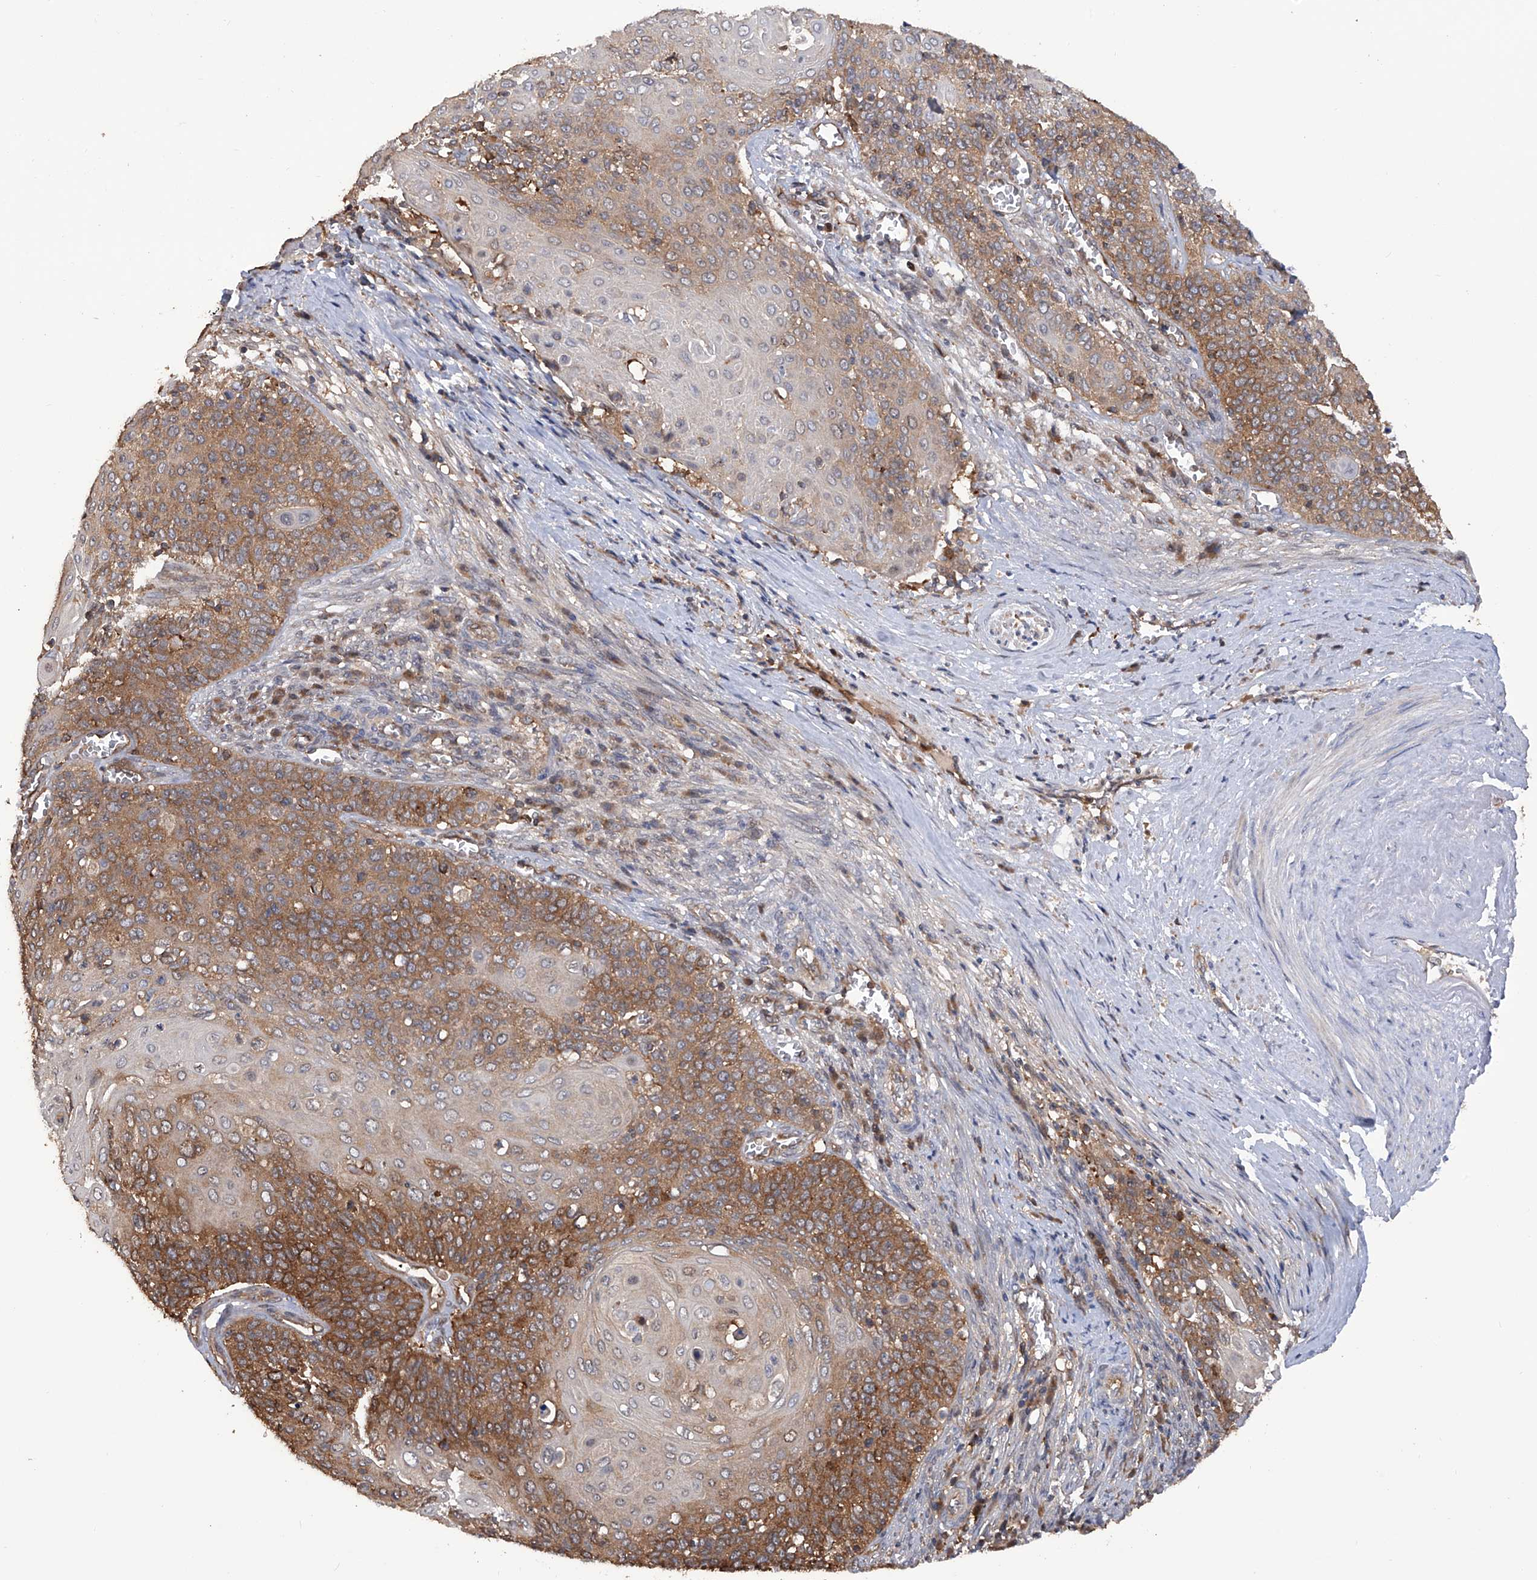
{"staining": {"intensity": "moderate", "quantity": ">75%", "location": "cytoplasmic/membranous"}, "tissue": "cervical cancer", "cell_type": "Tumor cells", "image_type": "cancer", "snomed": [{"axis": "morphology", "description": "Squamous cell carcinoma, NOS"}, {"axis": "topography", "description": "Cervix"}], "caption": "IHC of cervical cancer (squamous cell carcinoma) exhibits medium levels of moderate cytoplasmic/membranous staining in about >75% of tumor cells.", "gene": "NUDT17", "patient": {"sex": "female", "age": 39}}